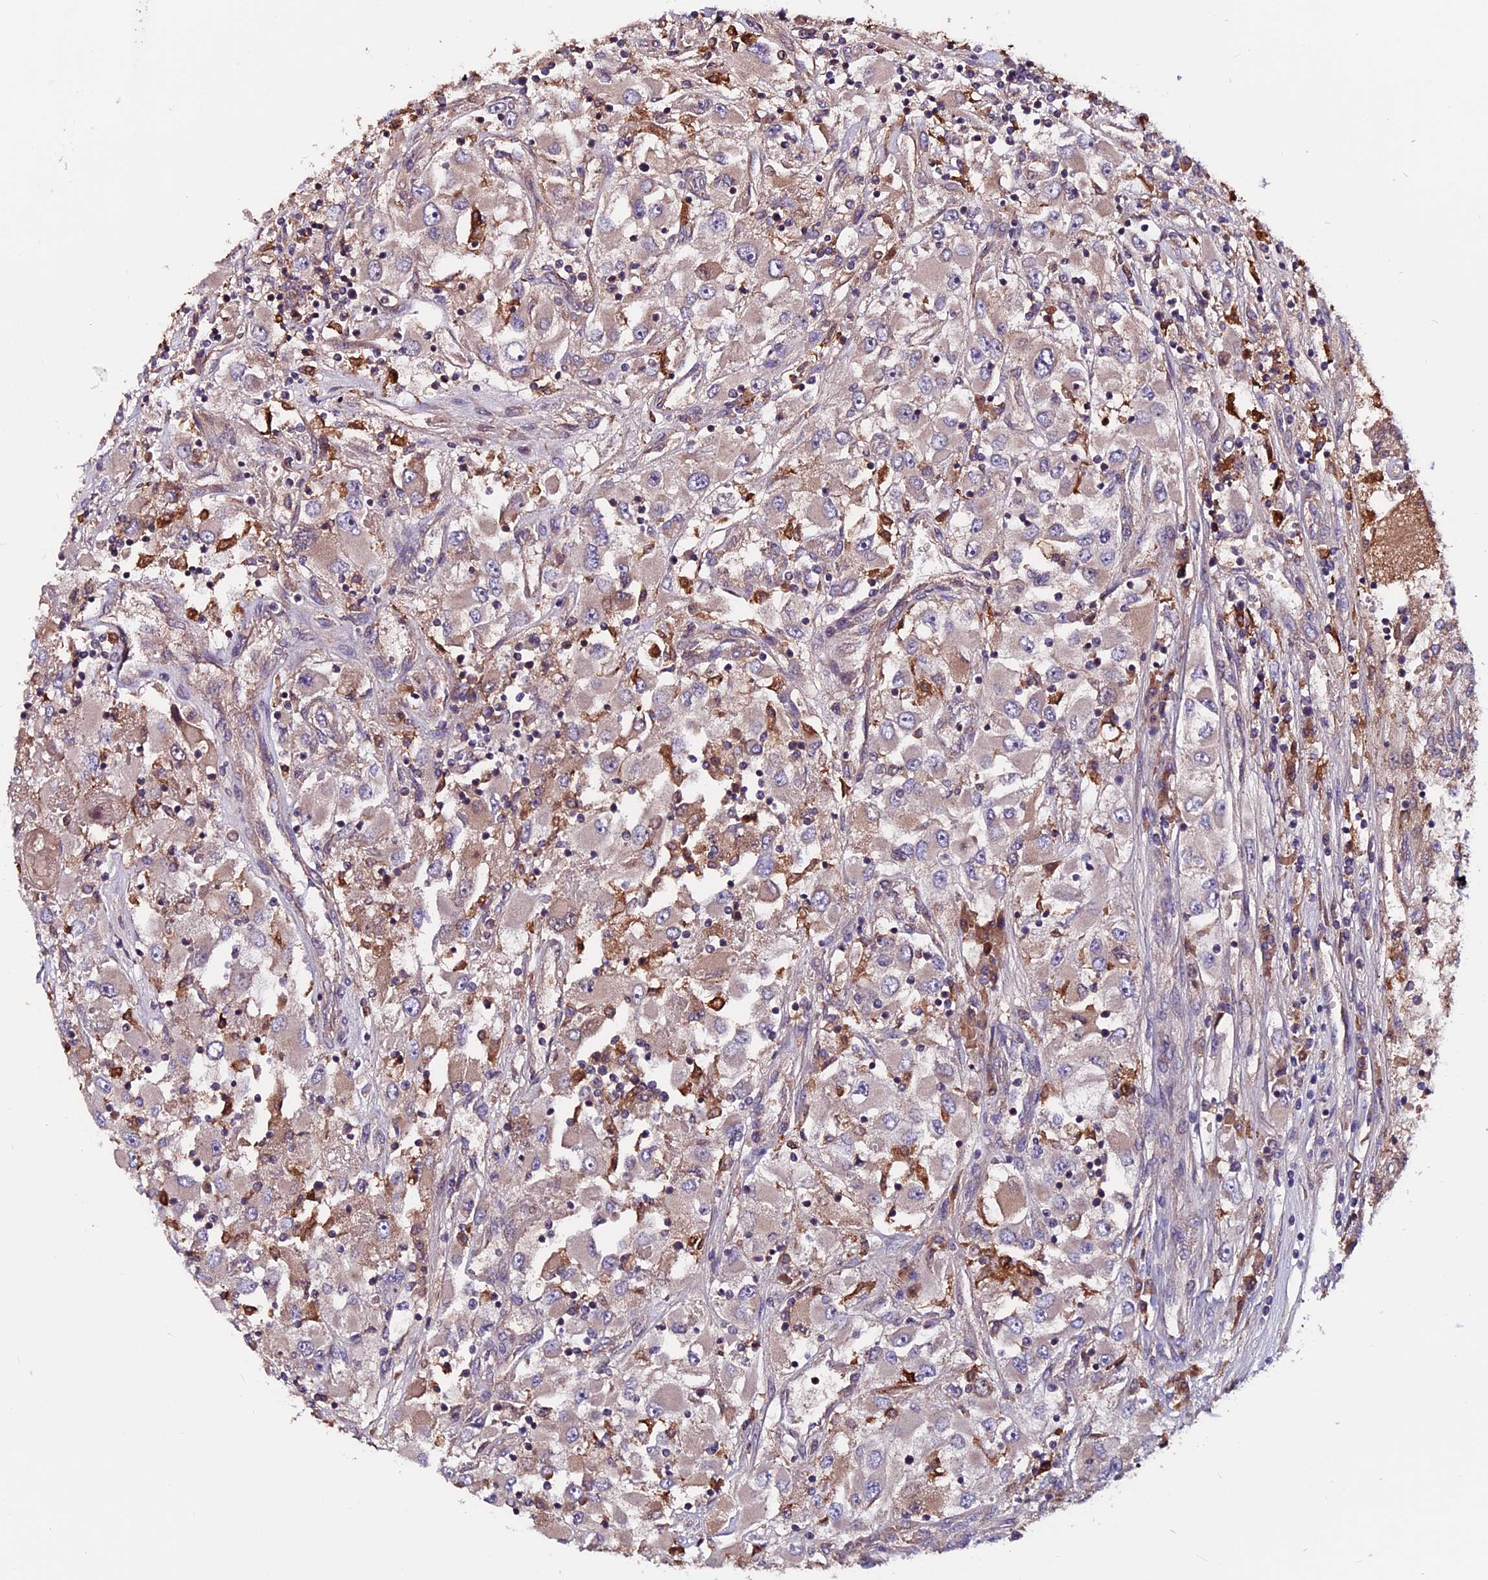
{"staining": {"intensity": "weak", "quantity": "25%-75%", "location": "cytoplasmic/membranous"}, "tissue": "renal cancer", "cell_type": "Tumor cells", "image_type": "cancer", "snomed": [{"axis": "morphology", "description": "Adenocarcinoma, NOS"}, {"axis": "topography", "description": "Kidney"}], "caption": "About 25%-75% of tumor cells in human adenocarcinoma (renal) demonstrate weak cytoplasmic/membranous protein staining as visualized by brown immunohistochemical staining.", "gene": "ZNF598", "patient": {"sex": "female", "age": 52}}